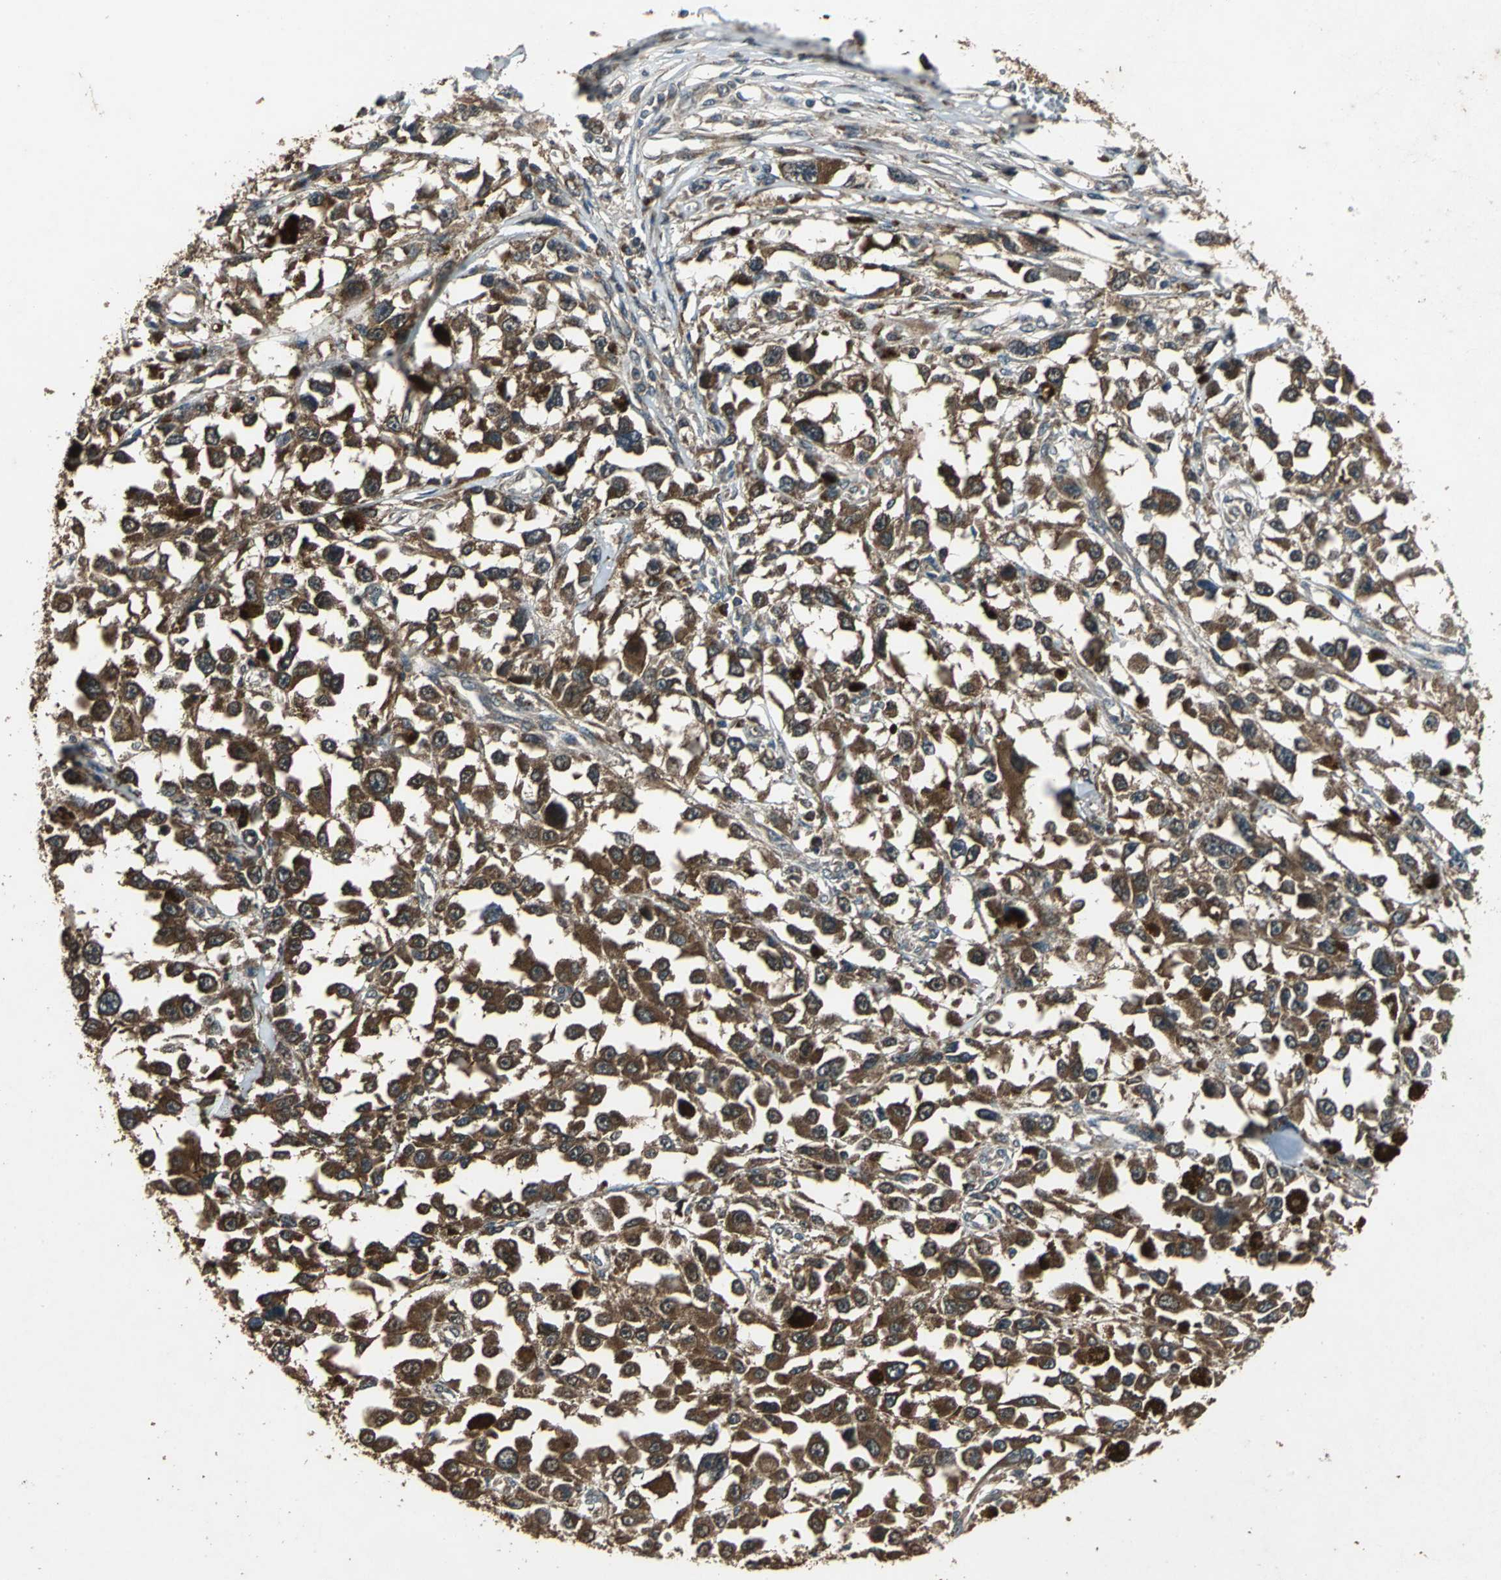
{"staining": {"intensity": "strong", "quantity": ">75%", "location": "cytoplasmic/membranous"}, "tissue": "melanoma", "cell_type": "Tumor cells", "image_type": "cancer", "snomed": [{"axis": "morphology", "description": "Malignant melanoma, Metastatic site"}, {"axis": "topography", "description": "Lymph node"}], "caption": "Strong cytoplasmic/membranous expression is seen in about >75% of tumor cells in melanoma. The staining is performed using DAB brown chromogen to label protein expression. The nuclei are counter-stained blue using hematoxylin.", "gene": "ZNF608", "patient": {"sex": "male", "age": 59}}